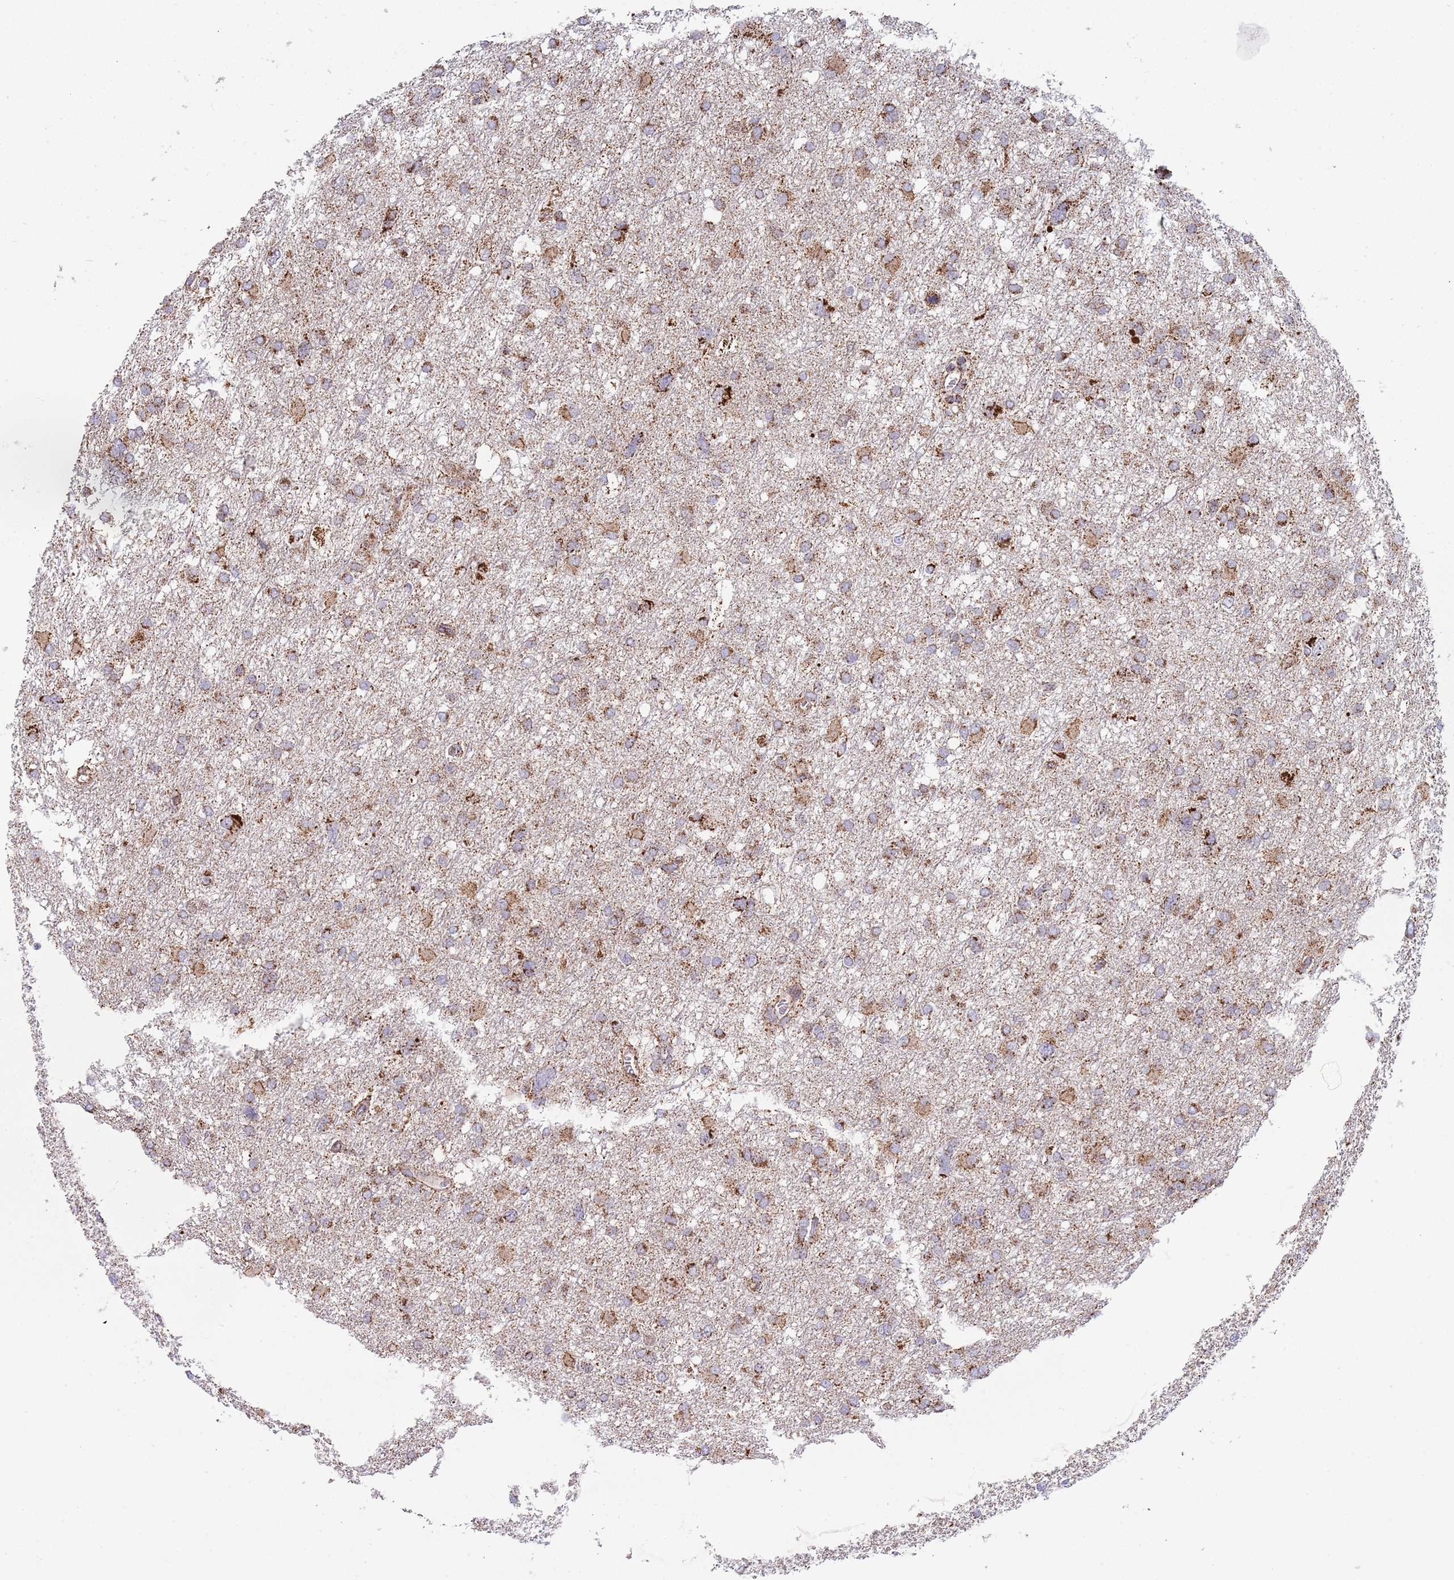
{"staining": {"intensity": "moderate", "quantity": ">75%", "location": "cytoplasmic/membranous"}, "tissue": "glioma", "cell_type": "Tumor cells", "image_type": "cancer", "snomed": [{"axis": "morphology", "description": "Glioma, malignant, High grade"}, {"axis": "topography", "description": "Brain"}], "caption": "About >75% of tumor cells in malignant glioma (high-grade) reveal moderate cytoplasmic/membranous protein positivity as visualized by brown immunohistochemical staining.", "gene": "VPS16", "patient": {"sex": "male", "age": 61}}